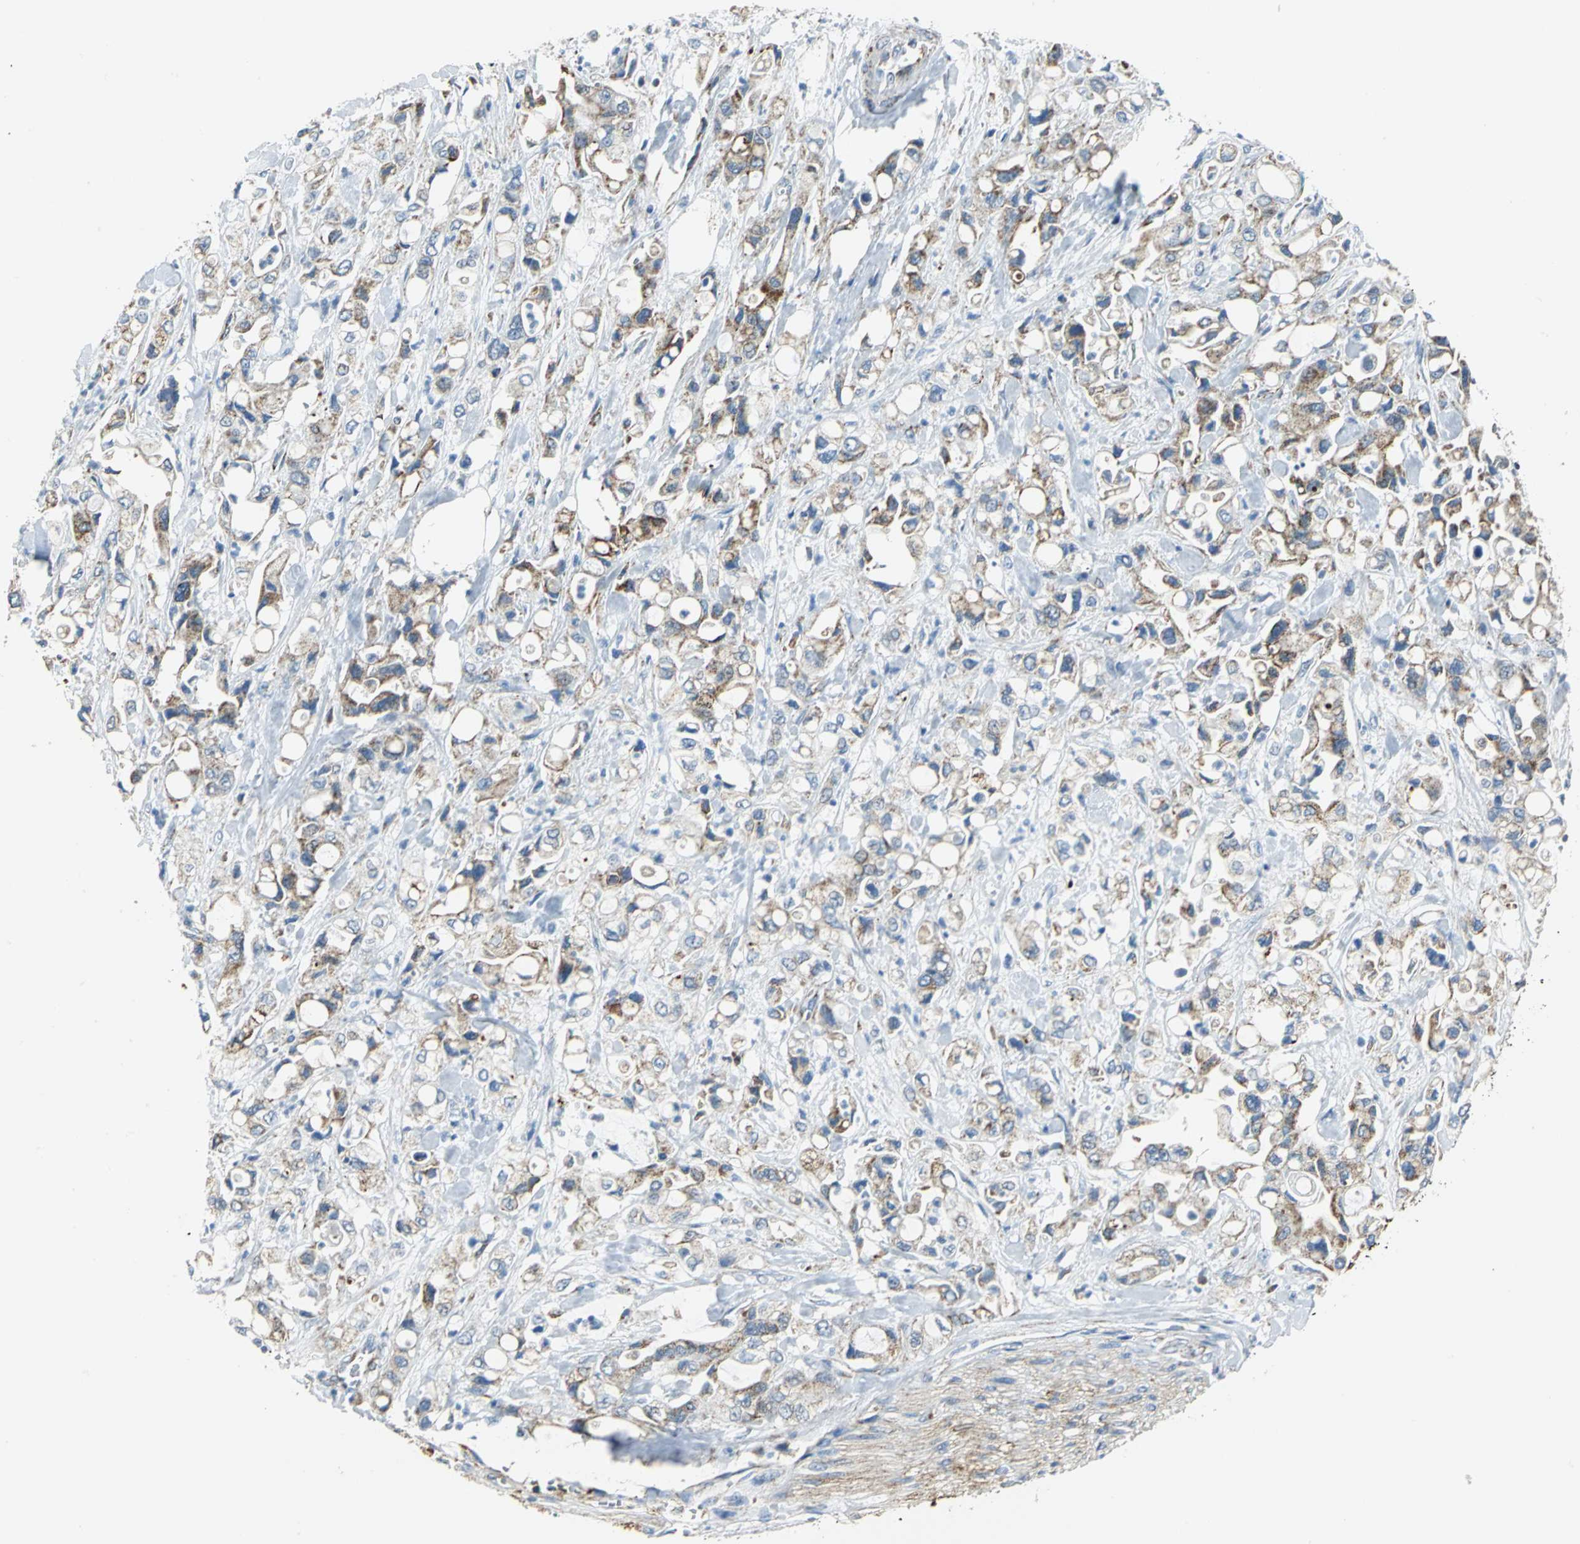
{"staining": {"intensity": "moderate", "quantity": "<25%", "location": "cytoplasmic/membranous"}, "tissue": "pancreatic cancer", "cell_type": "Tumor cells", "image_type": "cancer", "snomed": [{"axis": "morphology", "description": "Adenocarcinoma, NOS"}, {"axis": "topography", "description": "Pancreas"}], "caption": "This is an image of immunohistochemistry (IHC) staining of pancreatic cancer (adenocarcinoma), which shows moderate staining in the cytoplasmic/membranous of tumor cells.", "gene": "NTRK1", "patient": {"sex": "male", "age": 70}}